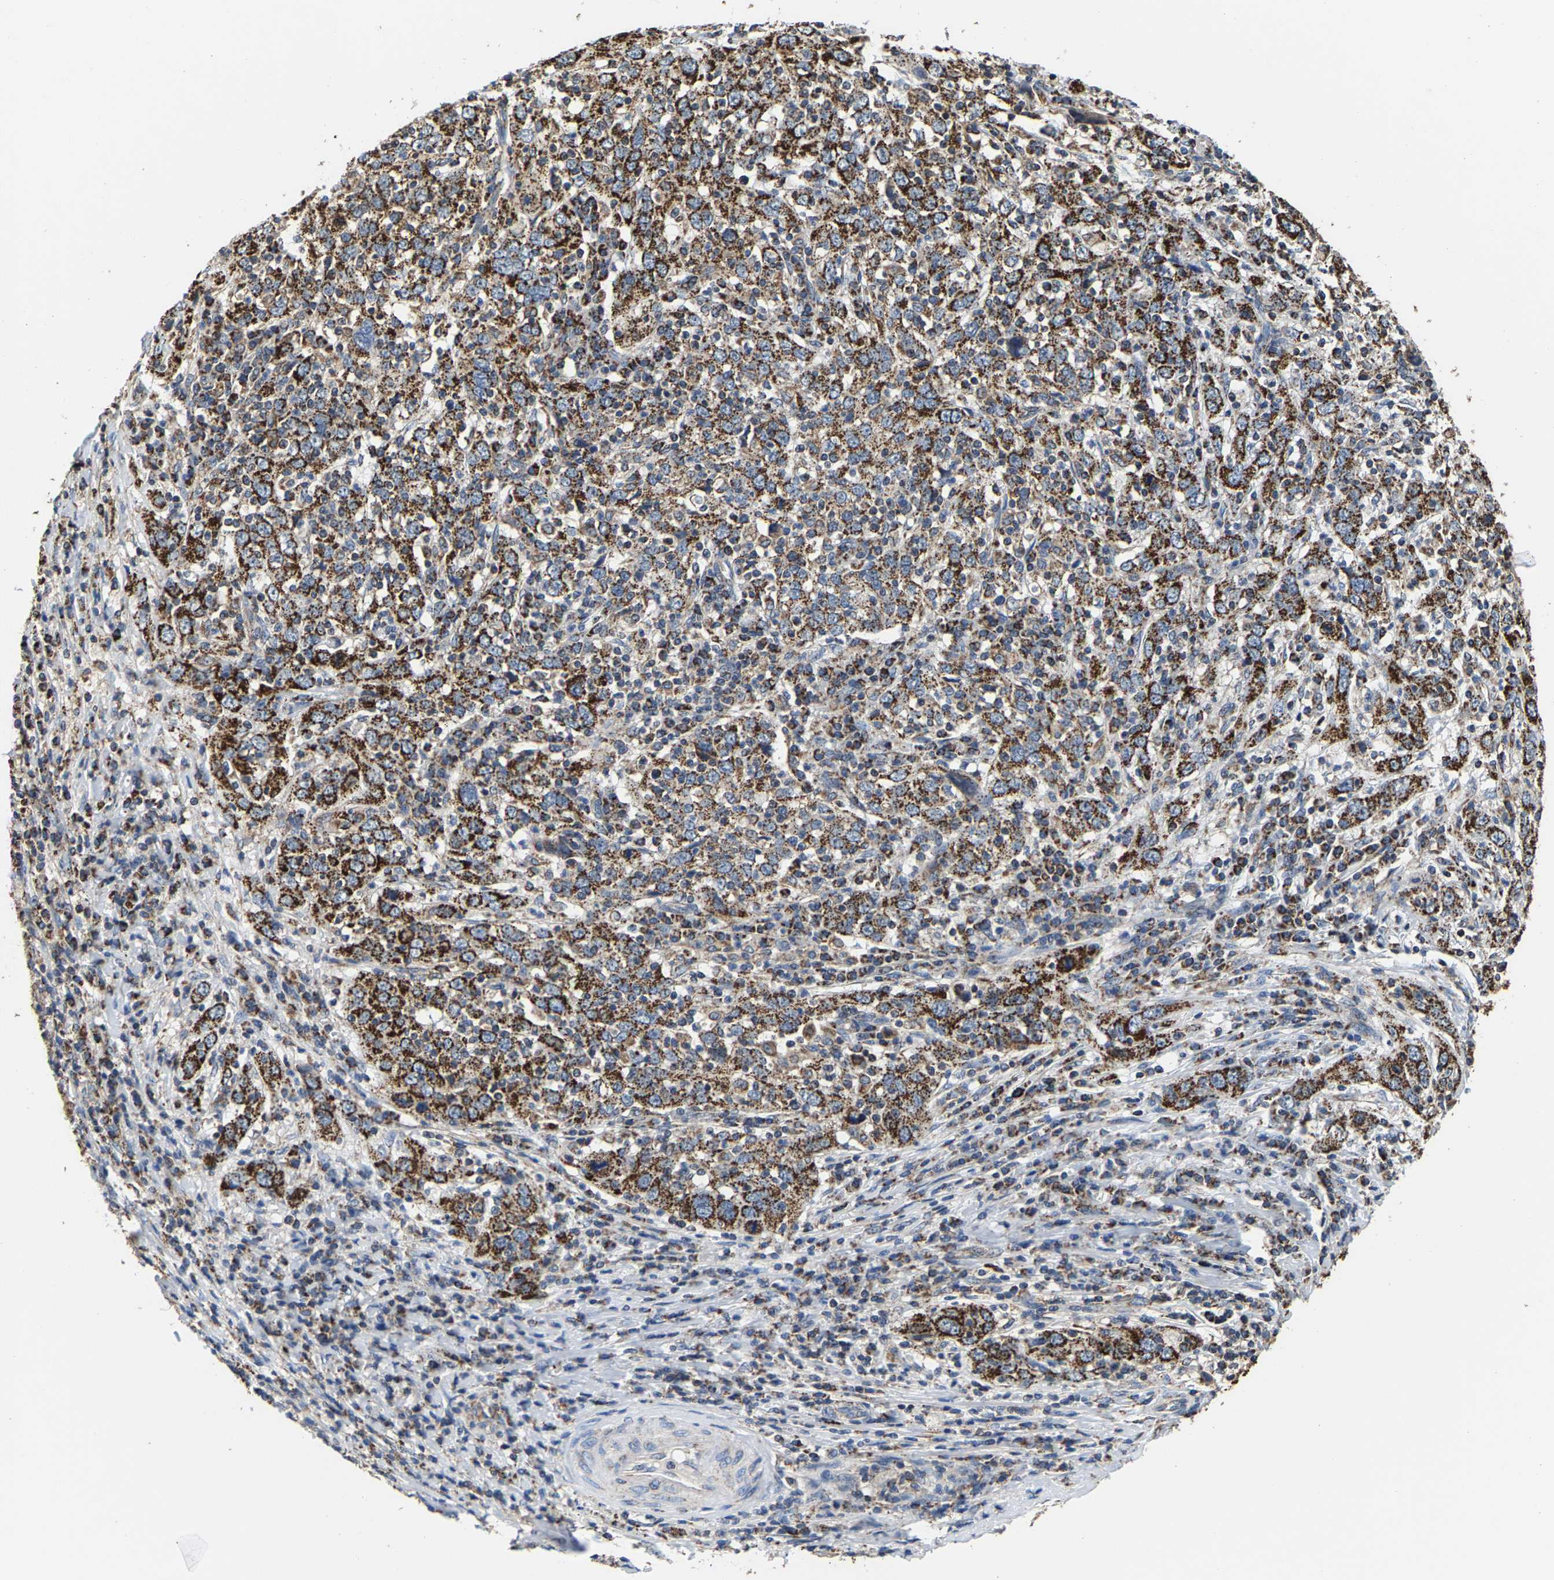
{"staining": {"intensity": "strong", "quantity": ">75%", "location": "cytoplasmic/membranous"}, "tissue": "cervical cancer", "cell_type": "Tumor cells", "image_type": "cancer", "snomed": [{"axis": "morphology", "description": "Squamous cell carcinoma, NOS"}, {"axis": "topography", "description": "Cervix"}], "caption": "A brown stain labels strong cytoplasmic/membranous expression of a protein in human cervical cancer tumor cells. (IHC, brightfield microscopy, high magnification).", "gene": "SHMT2", "patient": {"sex": "female", "age": 46}}